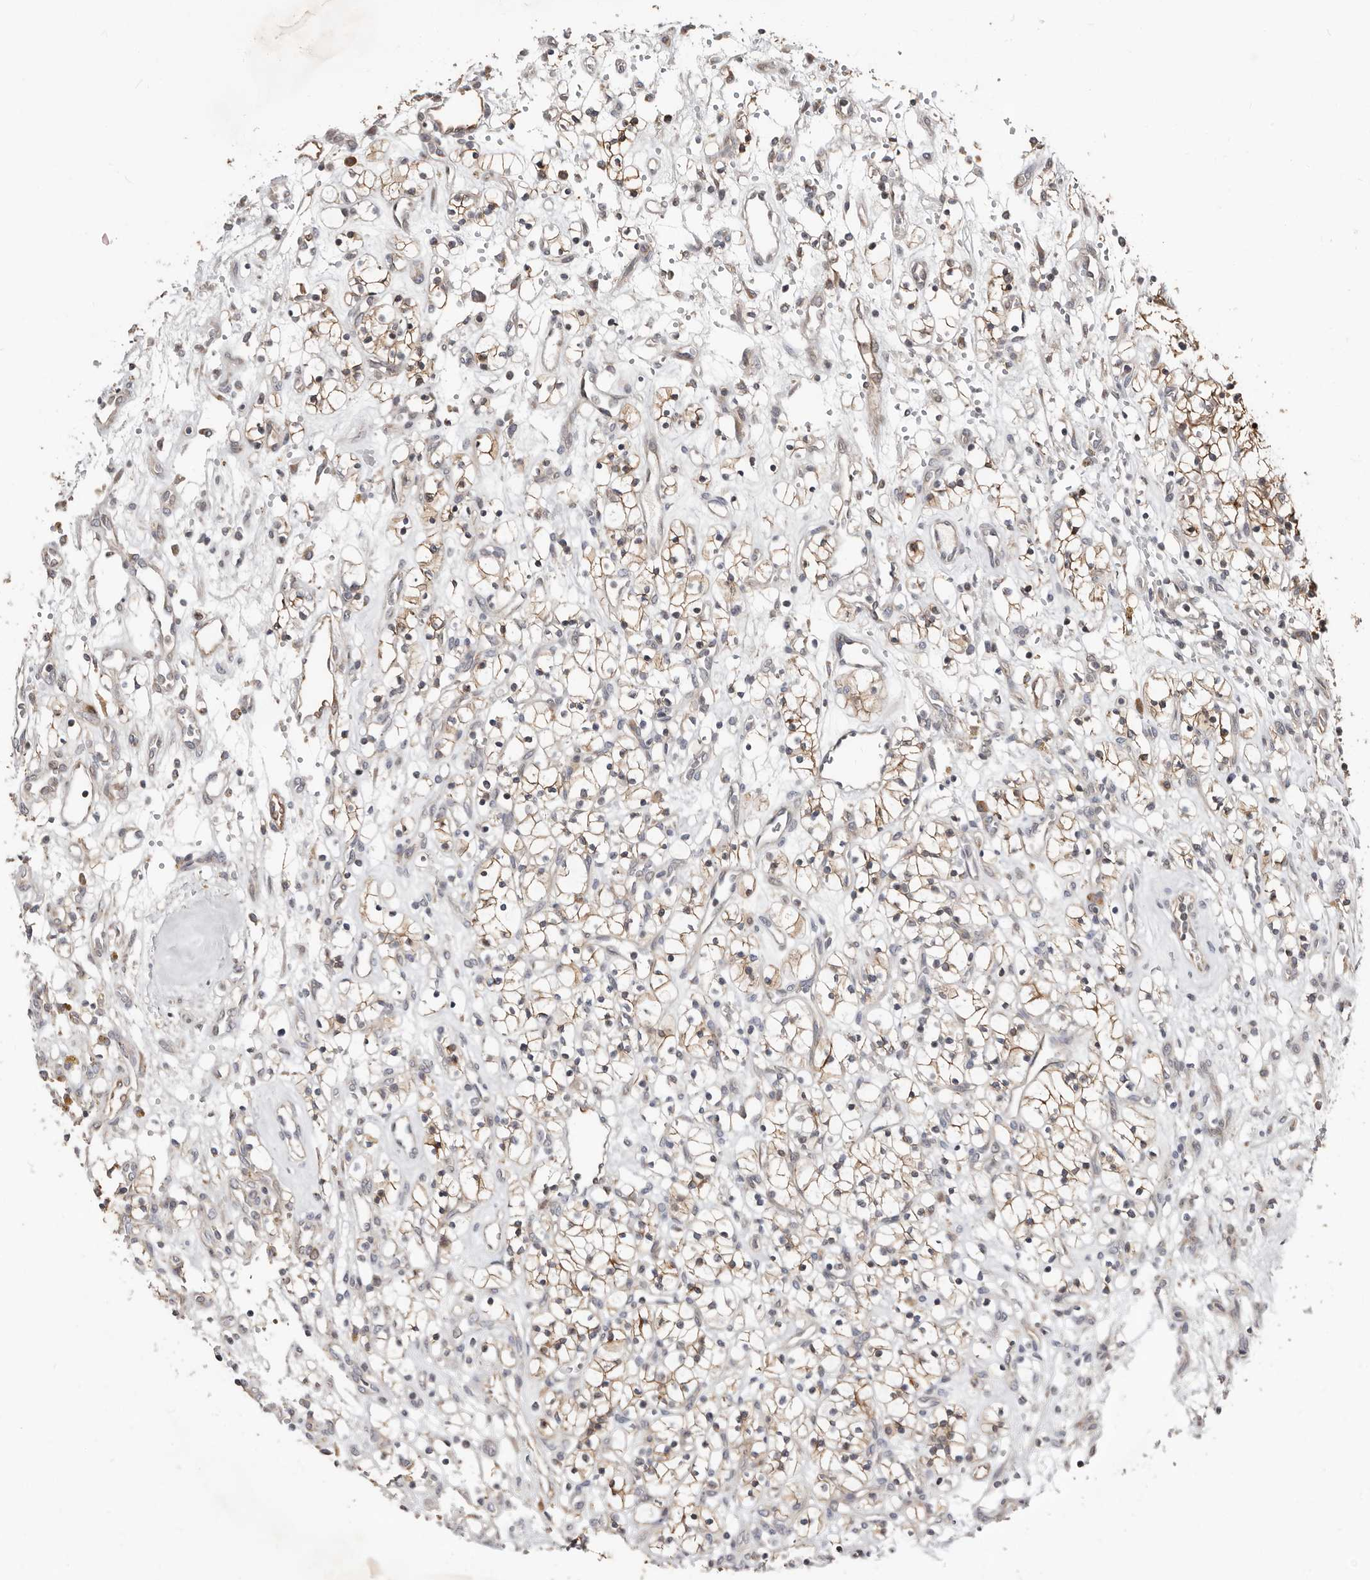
{"staining": {"intensity": "moderate", "quantity": ">75%", "location": "cytoplasmic/membranous"}, "tissue": "renal cancer", "cell_type": "Tumor cells", "image_type": "cancer", "snomed": [{"axis": "morphology", "description": "Adenocarcinoma, NOS"}, {"axis": "topography", "description": "Kidney"}], "caption": "Protein analysis of renal adenocarcinoma tissue reveals moderate cytoplasmic/membranous expression in approximately >75% of tumor cells.", "gene": "SMYD4", "patient": {"sex": "female", "age": 57}}